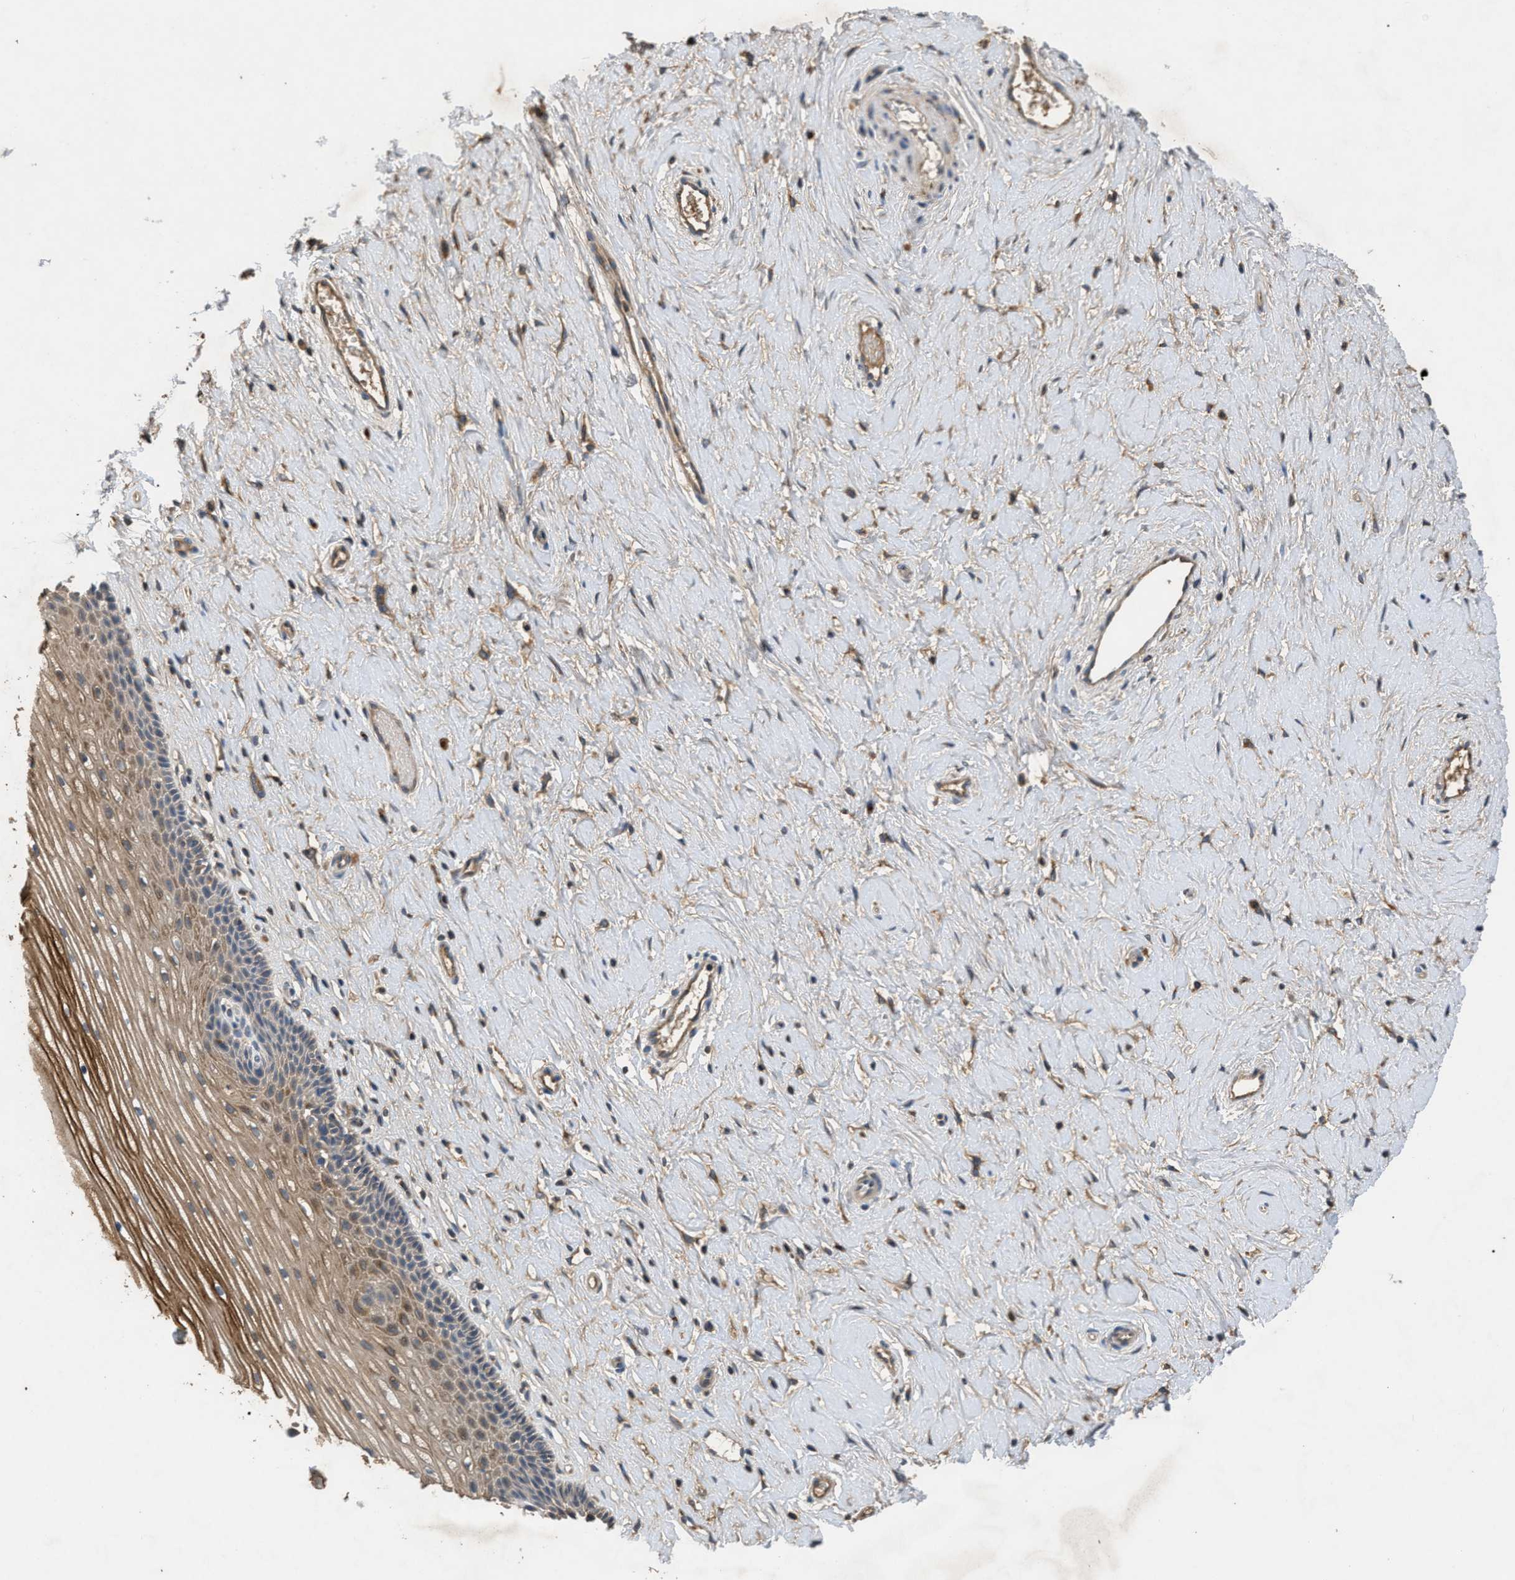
{"staining": {"intensity": "negative", "quantity": "none", "location": "none"}, "tissue": "cervix", "cell_type": "Glandular cells", "image_type": "normal", "snomed": [{"axis": "morphology", "description": "Normal tissue, NOS"}, {"axis": "topography", "description": "Cervix"}], "caption": "Image shows no protein staining in glandular cells of unremarkable cervix.", "gene": "SIK2", "patient": {"sex": "female", "age": 39}}